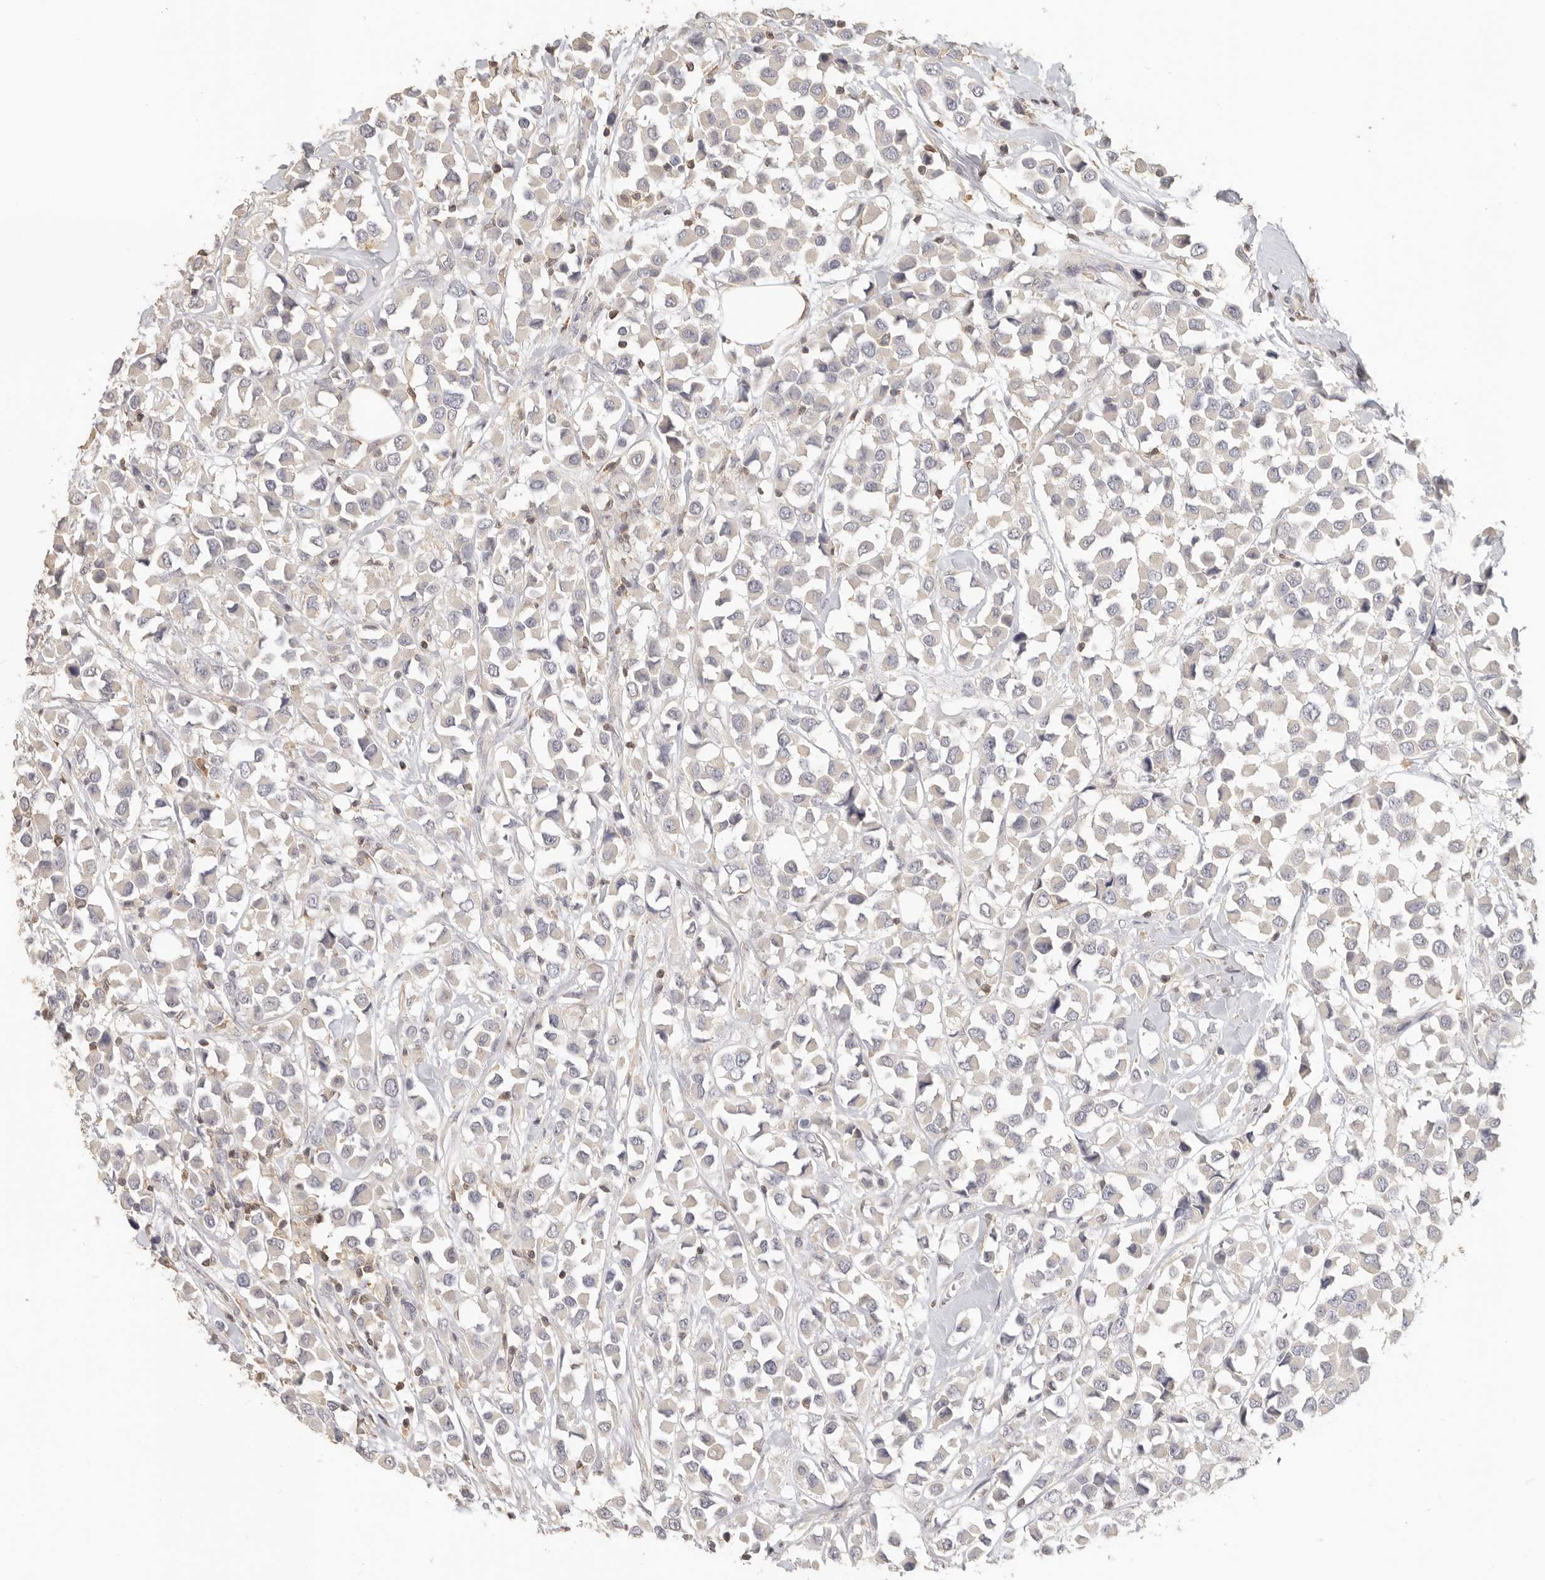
{"staining": {"intensity": "negative", "quantity": "none", "location": "none"}, "tissue": "breast cancer", "cell_type": "Tumor cells", "image_type": "cancer", "snomed": [{"axis": "morphology", "description": "Duct carcinoma"}, {"axis": "topography", "description": "Breast"}], "caption": "Tumor cells are negative for brown protein staining in infiltrating ductal carcinoma (breast).", "gene": "CSK", "patient": {"sex": "female", "age": 61}}